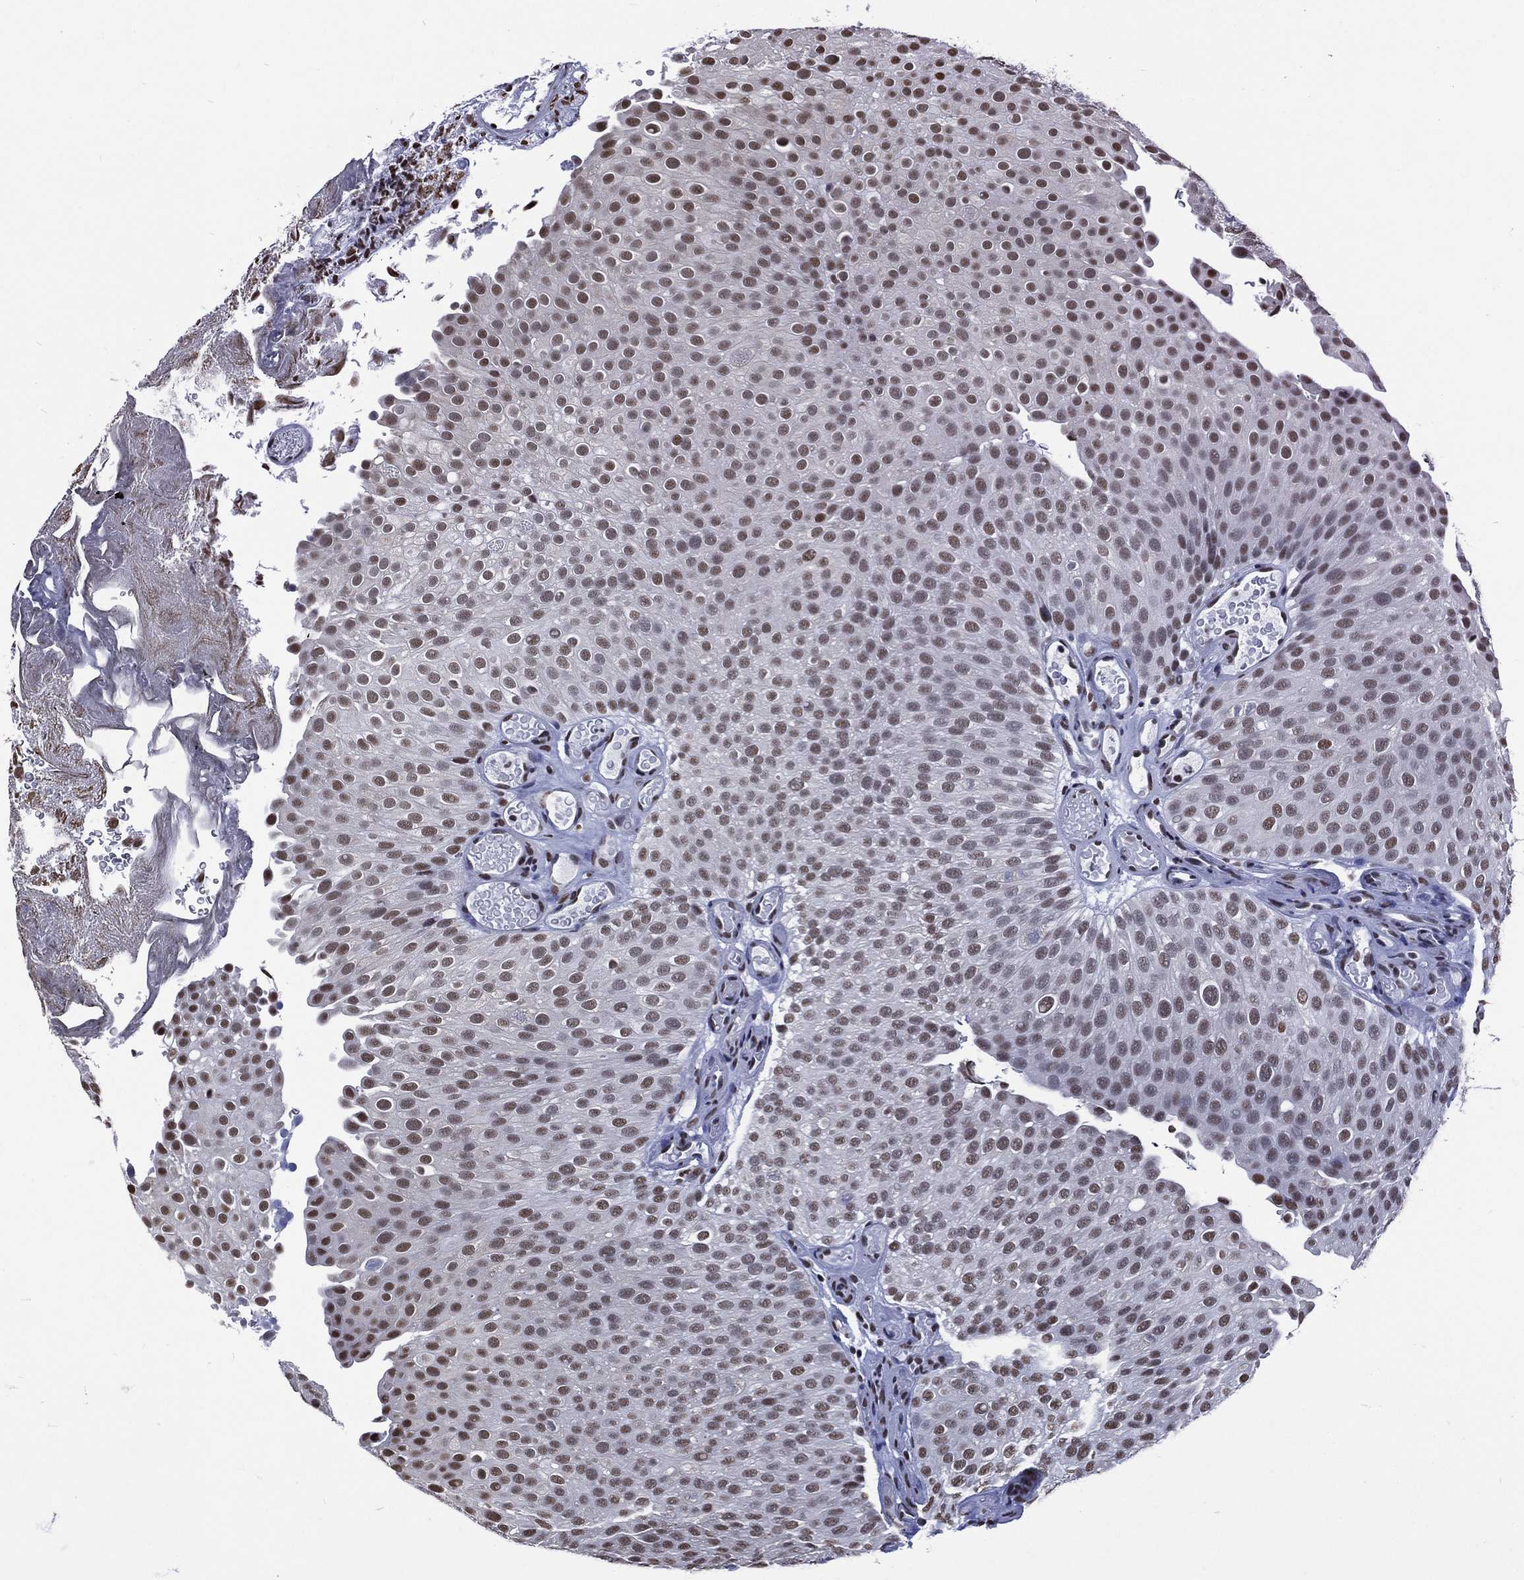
{"staining": {"intensity": "moderate", "quantity": "25%-75%", "location": "nuclear"}, "tissue": "urothelial cancer", "cell_type": "Tumor cells", "image_type": "cancer", "snomed": [{"axis": "morphology", "description": "Urothelial carcinoma, Low grade"}, {"axis": "topography", "description": "Urinary bladder"}], "caption": "Urothelial cancer stained with a protein marker demonstrates moderate staining in tumor cells.", "gene": "RETREG2", "patient": {"sex": "male", "age": 78}}